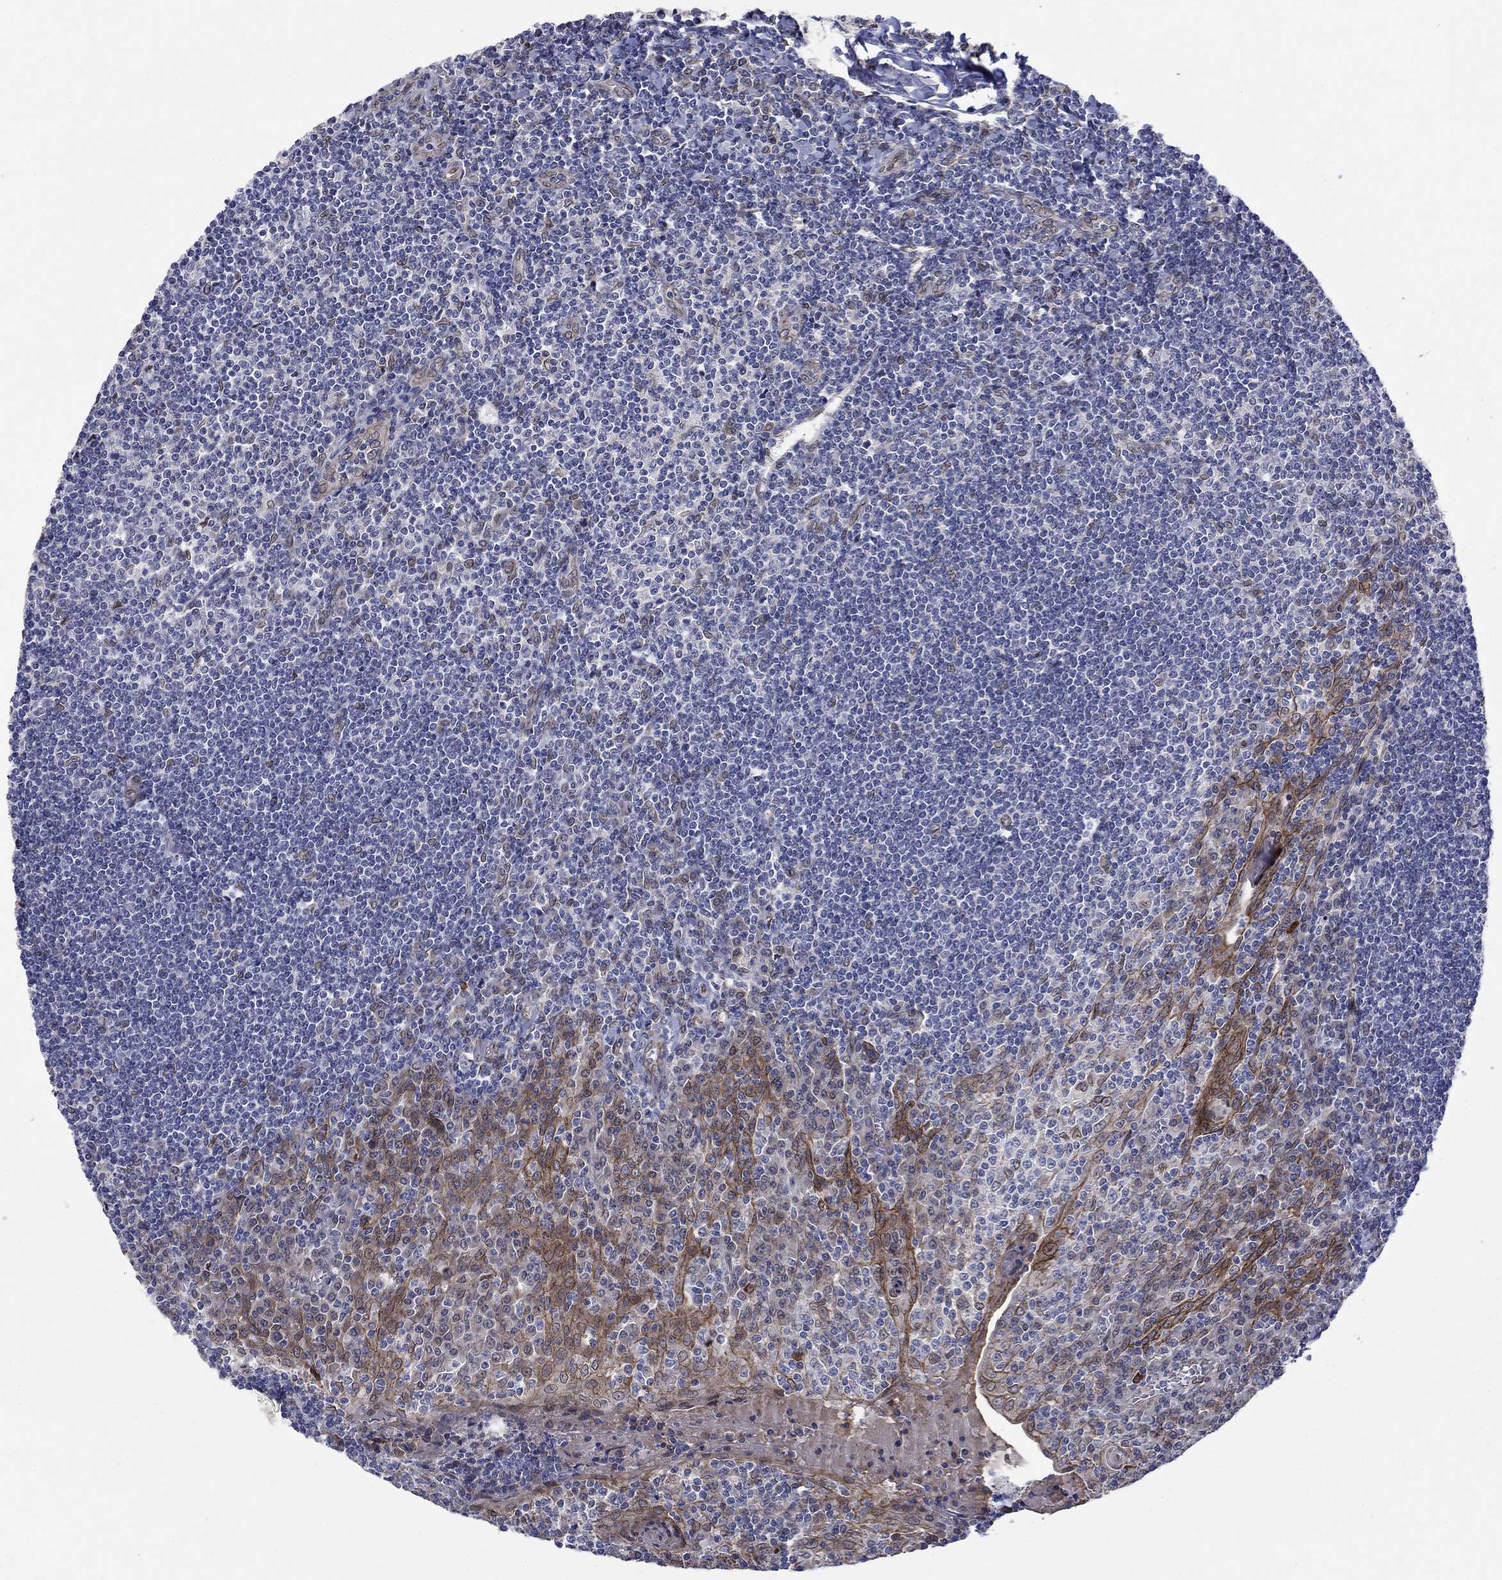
{"staining": {"intensity": "negative", "quantity": "none", "location": "none"}, "tissue": "tonsil", "cell_type": "Germinal center cells", "image_type": "normal", "snomed": [{"axis": "morphology", "description": "Normal tissue, NOS"}, {"axis": "topography", "description": "Tonsil"}], "caption": "High power microscopy image of an immunohistochemistry histopathology image of unremarkable tonsil, revealing no significant expression in germinal center cells. The staining was performed using DAB (3,3'-diaminobenzidine) to visualize the protein expression in brown, while the nuclei were stained in blue with hematoxylin (Magnification: 20x).", "gene": "EMC9", "patient": {"sex": "female", "age": 12}}